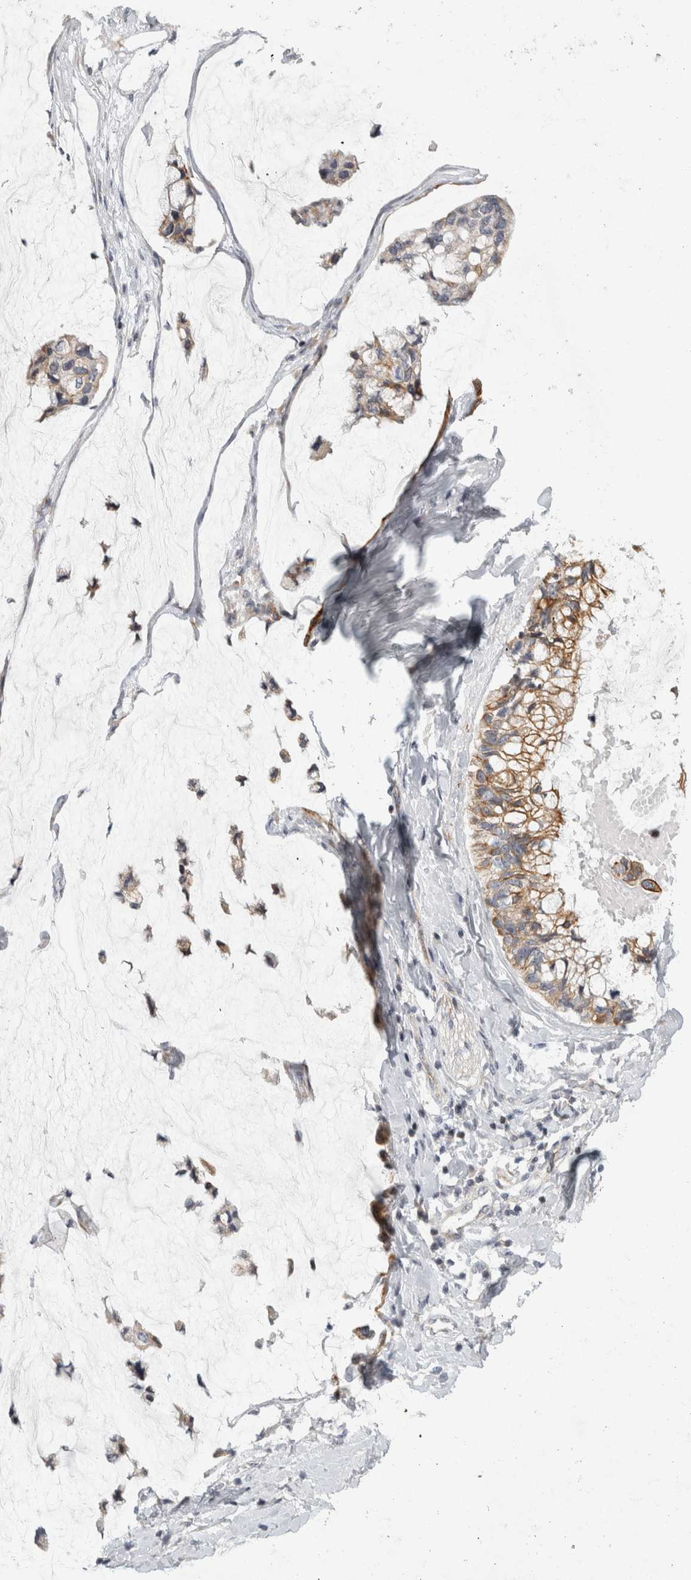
{"staining": {"intensity": "moderate", "quantity": ">75%", "location": "cytoplasmic/membranous"}, "tissue": "ovarian cancer", "cell_type": "Tumor cells", "image_type": "cancer", "snomed": [{"axis": "morphology", "description": "Cystadenocarcinoma, mucinous, NOS"}, {"axis": "topography", "description": "Ovary"}], "caption": "Protein positivity by immunohistochemistry demonstrates moderate cytoplasmic/membranous expression in about >75% of tumor cells in ovarian mucinous cystadenocarcinoma.", "gene": "UTP25", "patient": {"sex": "female", "age": 39}}